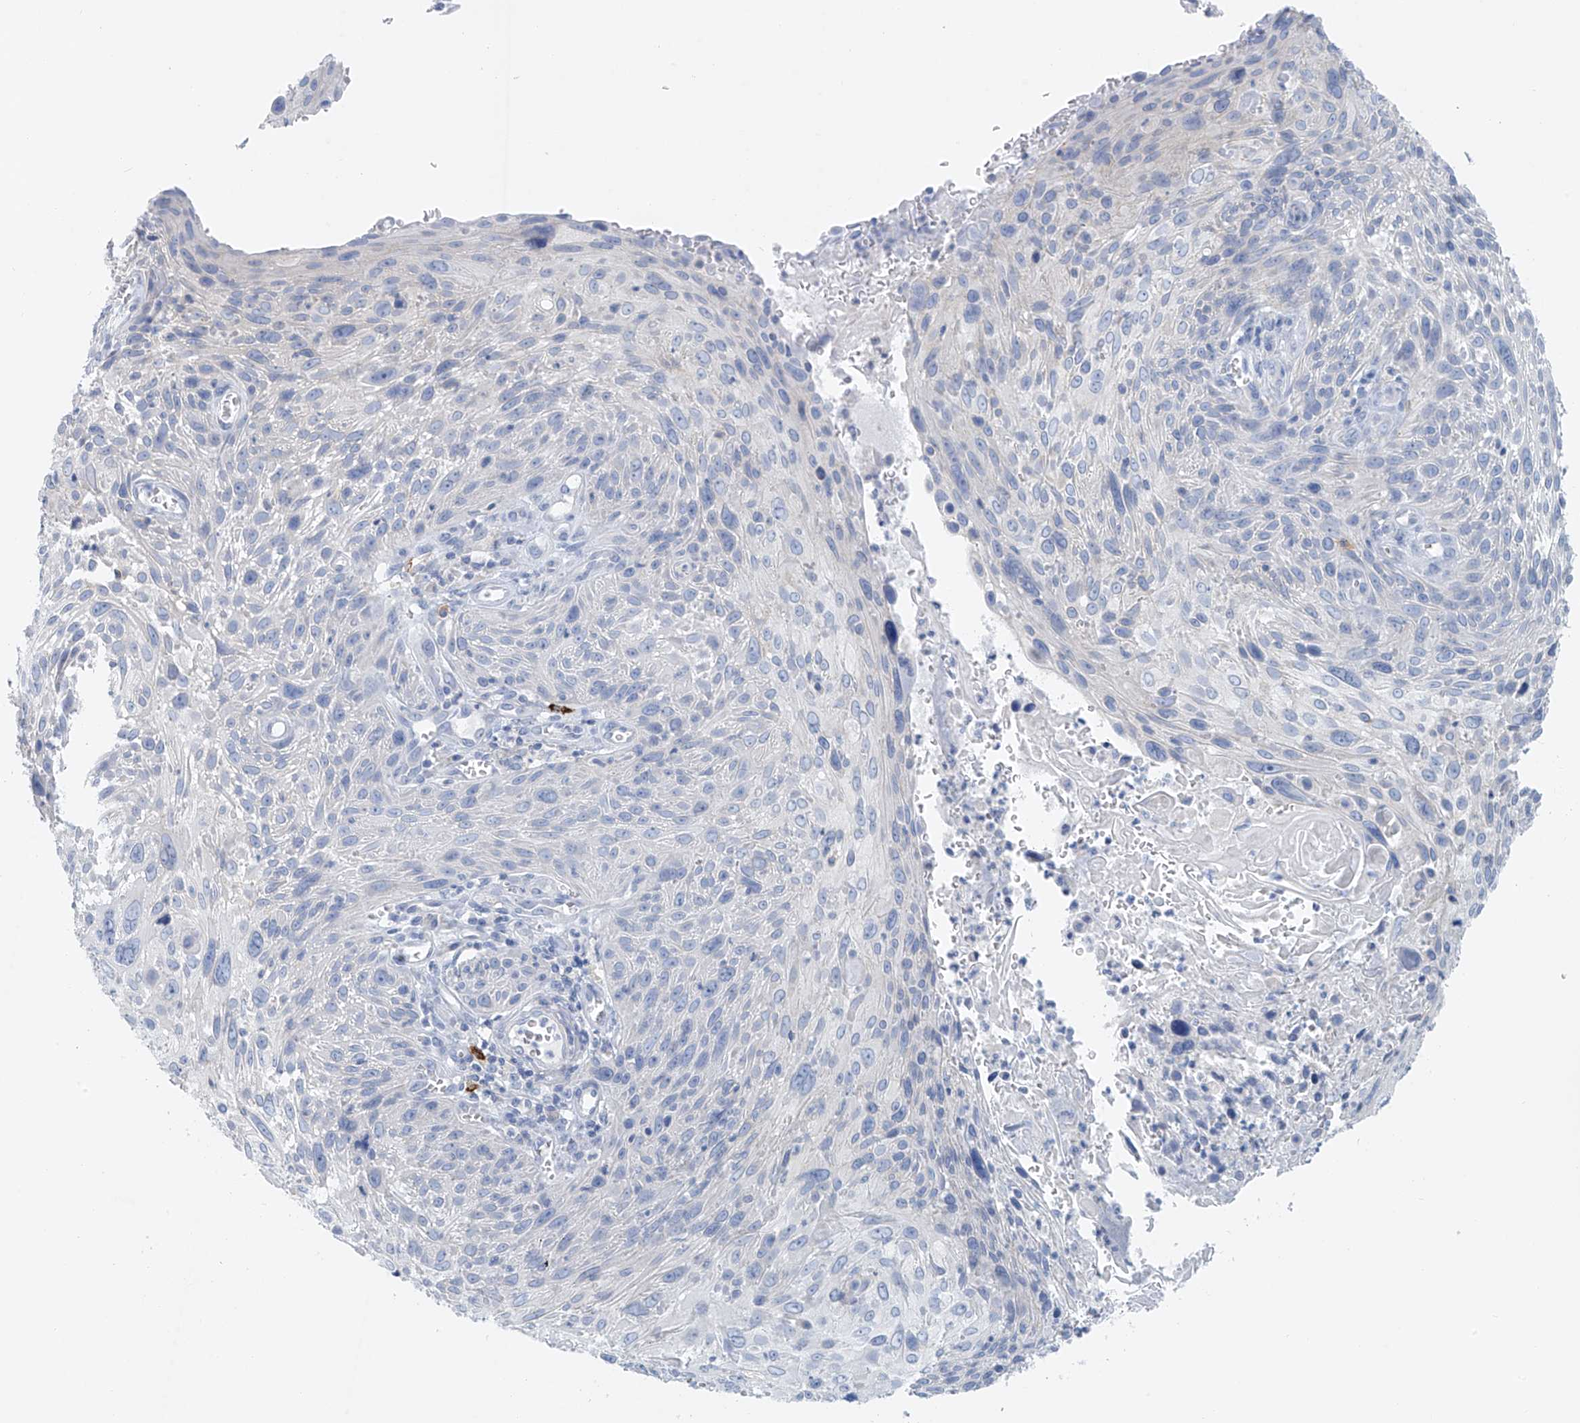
{"staining": {"intensity": "negative", "quantity": "none", "location": "none"}, "tissue": "cervical cancer", "cell_type": "Tumor cells", "image_type": "cancer", "snomed": [{"axis": "morphology", "description": "Squamous cell carcinoma, NOS"}, {"axis": "topography", "description": "Cervix"}], "caption": "A micrograph of cervical squamous cell carcinoma stained for a protein demonstrates no brown staining in tumor cells. (DAB (3,3'-diaminobenzidine) immunohistochemistry with hematoxylin counter stain).", "gene": "POMGNT2", "patient": {"sex": "female", "age": 51}}